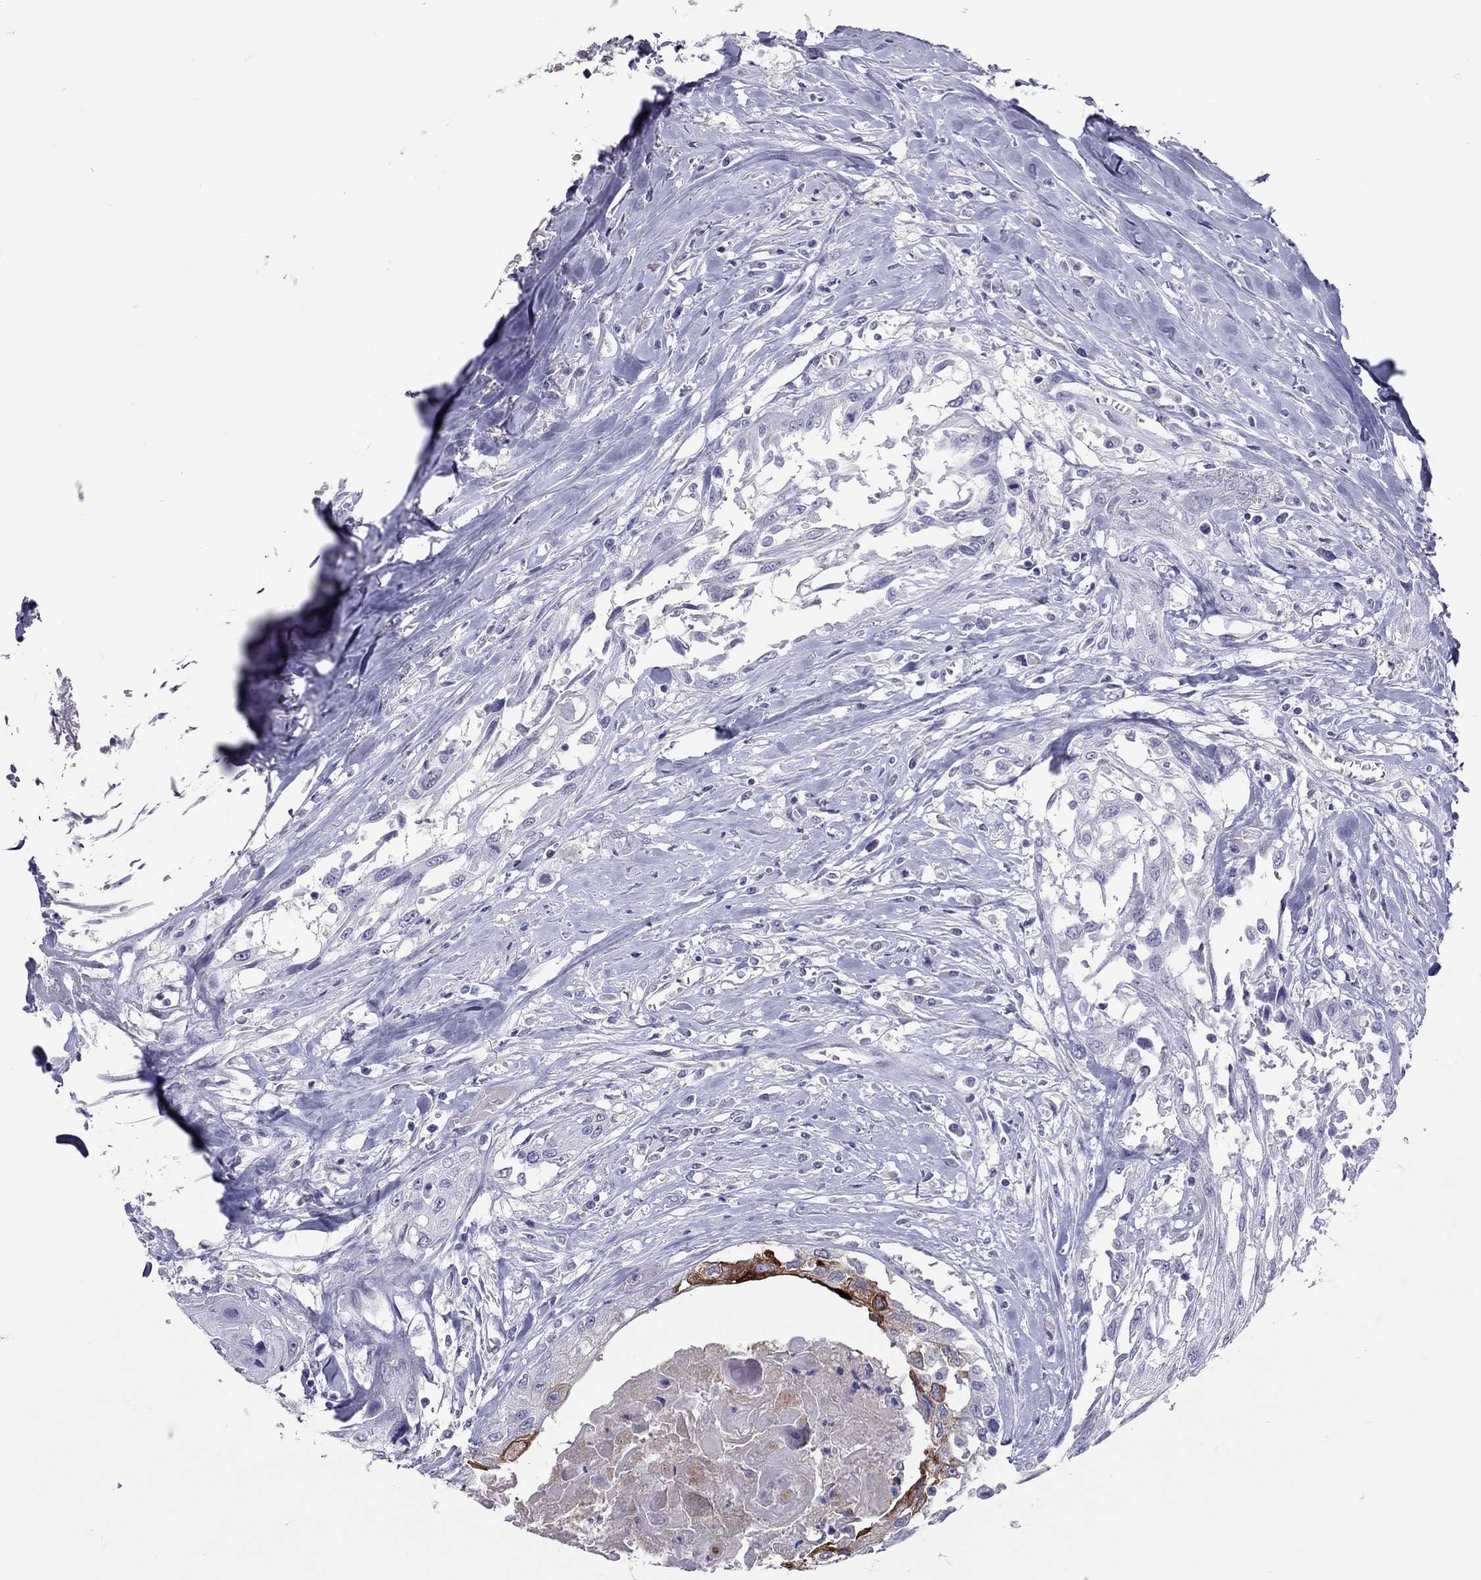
{"staining": {"intensity": "strong", "quantity": "<25%", "location": "cytoplasmic/membranous"}, "tissue": "head and neck cancer", "cell_type": "Tumor cells", "image_type": "cancer", "snomed": [{"axis": "morphology", "description": "Normal tissue, NOS"}, {"axis": "morphology", "description": "Squamous cell carcinoma, NOS"}, {"axis": "topography", "description": "Oral tissue"}, {"axis": "topography", "description": "Peripheral nerve tissue"}, {"axis": "topography", "description": "Head-Neck"}], "caption": "Head and neck cancer (squamous cell carcinoma) stained for a protein (brown) demonstrates strong cytoplasmic/membranous positive expression in about <25% of tumor cells.", "gene": "MUC16", "patient": {"sex": "female", "age": 59}}